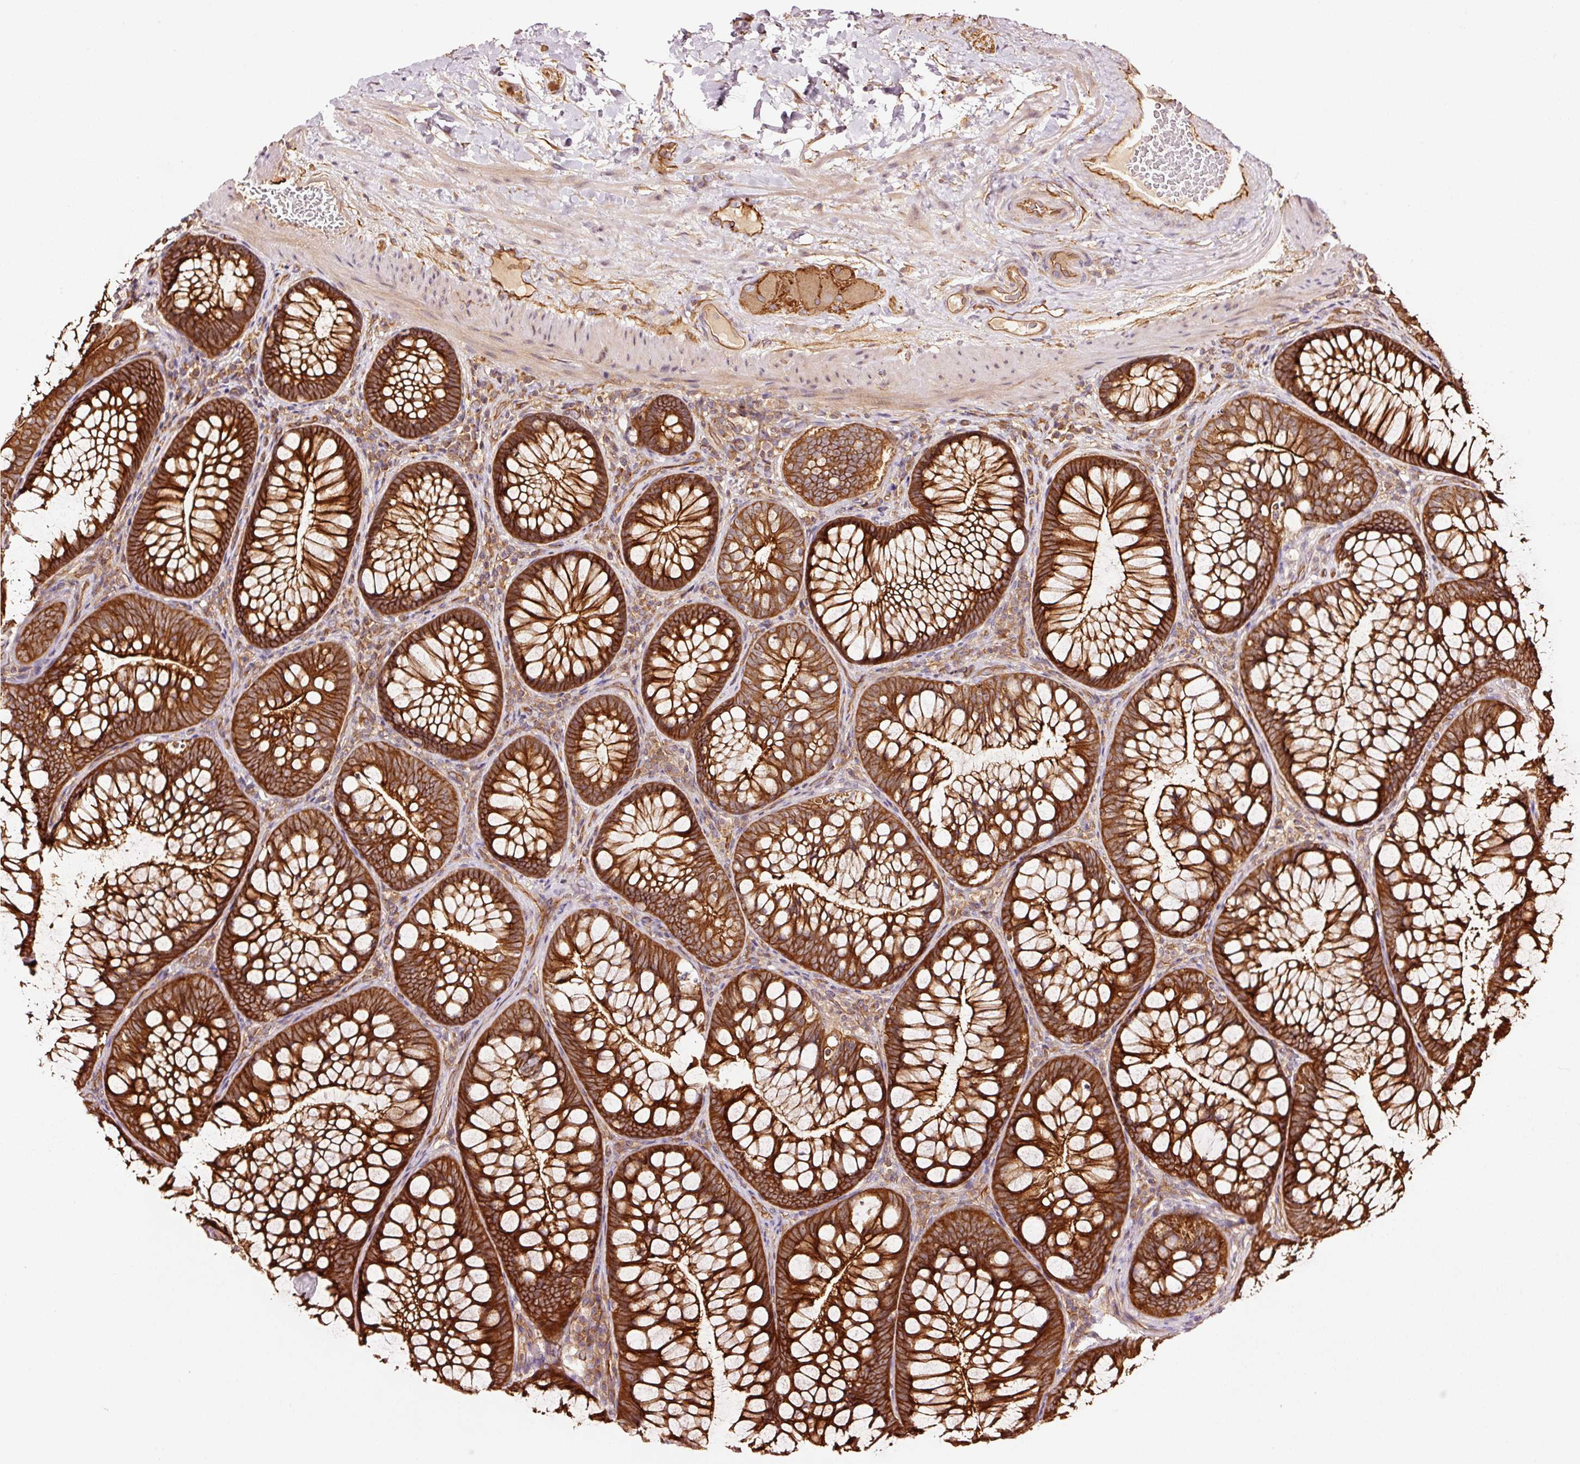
{"staining": {"intensity": "moderate", "quantity": "25%-75%", "location": "cytoplasmic/membranous"}, "tissue": "colon", "cell_type": "Endothelial cells", "image_type": "normal", "snomed": [{"axis": "morphology", "description": "Normal tissue, NOS"}, {"axis": "morphology", "description": "Adenoma, NOS"}, {"axis": "topography", "description": "Soft tissue"}, {"axis": "topography", "description": "Colon"}], "caption": "Immunohistochemical staining of normal human colon displays 25%-75% levels of moderate cytoplasmic/membranous protein expression in about 25%-75% of endothelial cells.", "gene": "METAP1", "patient": {"sex": "male", "age": 47}}